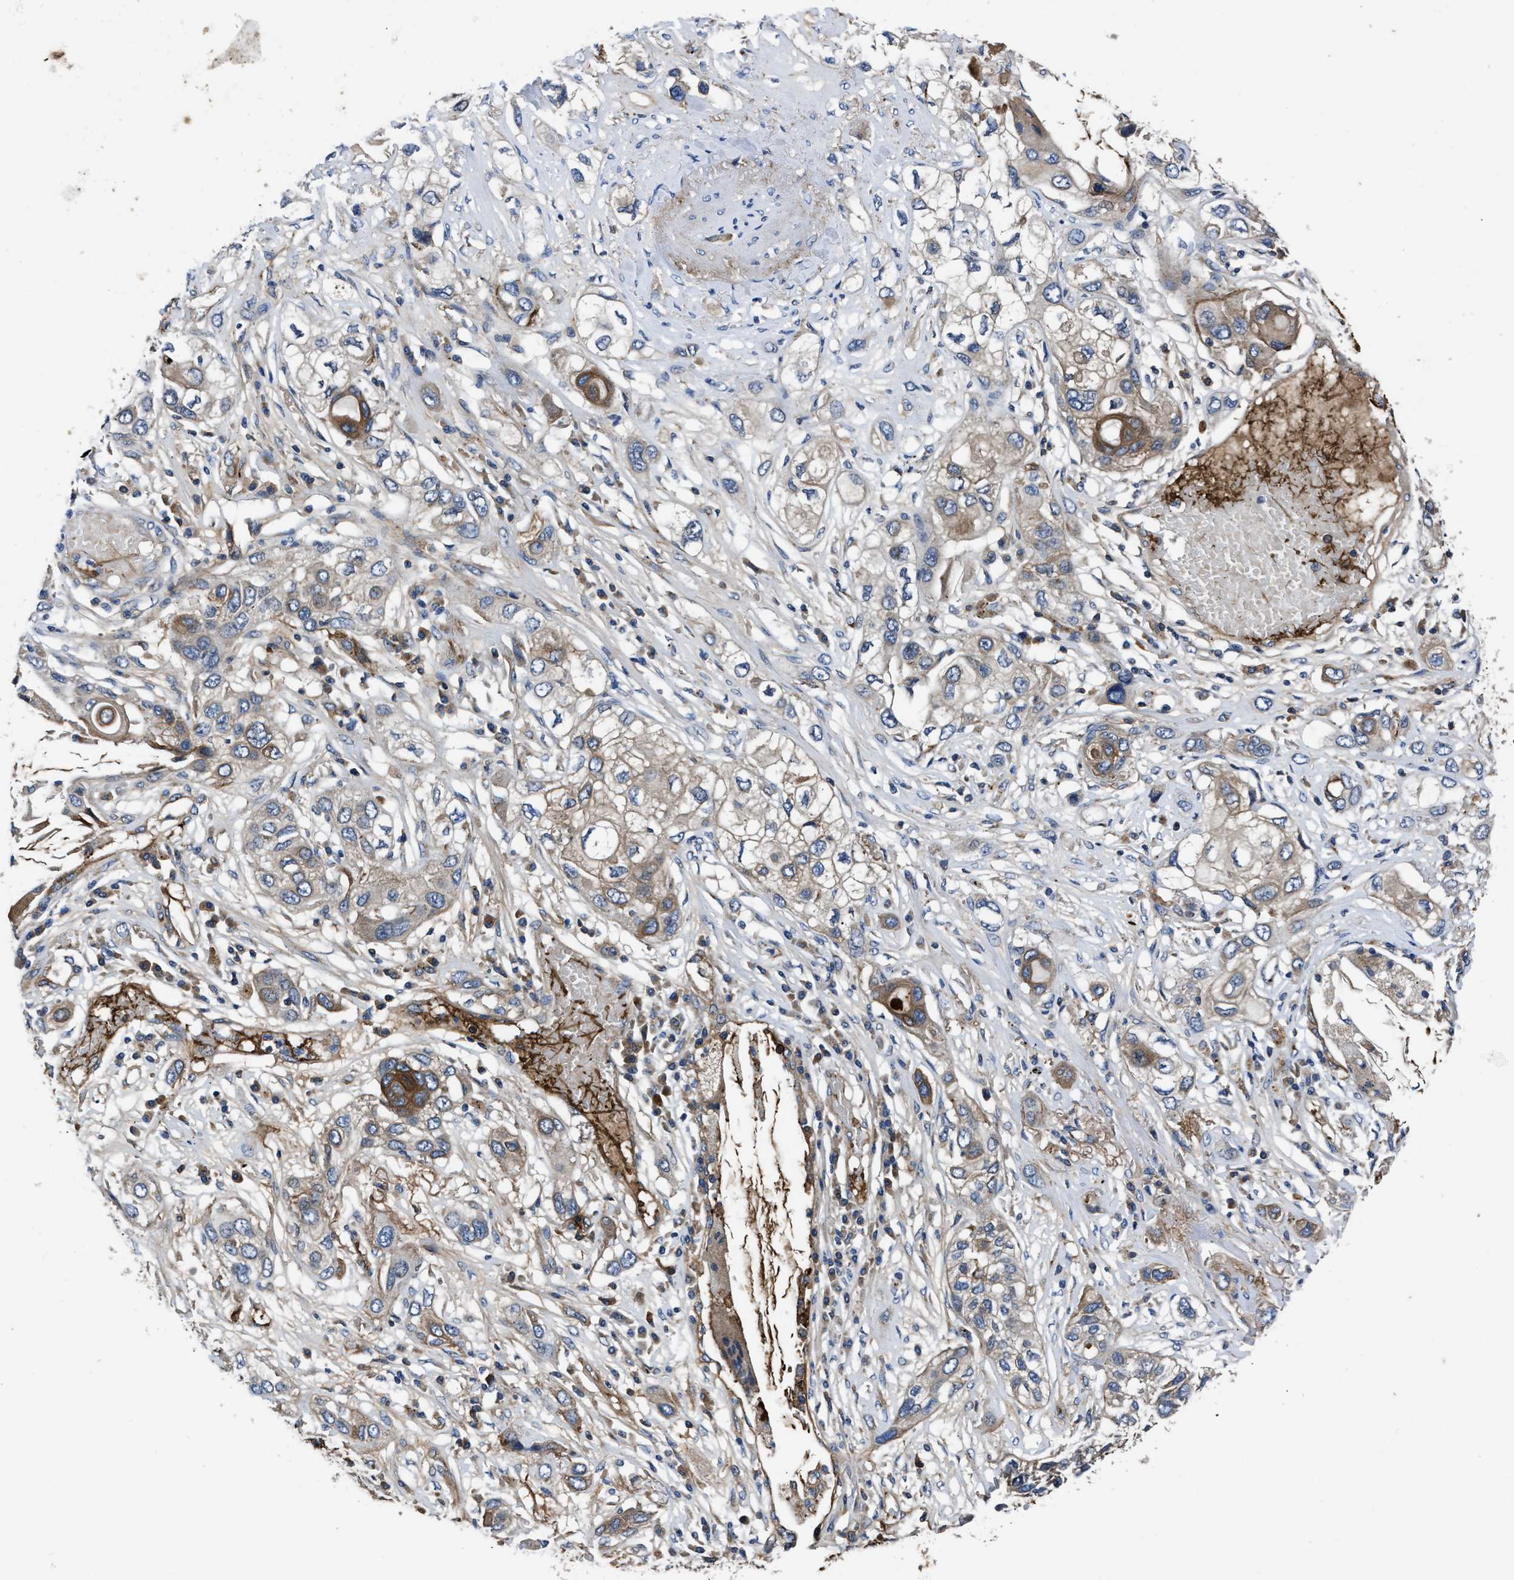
{"staining": {"intensity": "negative", "quantity": "none", "location": "none"}, "tissue": "lung cancer", "cell_type": "Tumor cells", "image_type": "cancer", "snomed": [{"axis": "morphology", "description": "Squamous cell carcinoma, NOS"}, {"axis": "topography", "description": "Lung"}], "caption": "An IHC micrograph of squamous cell carcinoma (lung) is shown. There is no staining in tumor cells of squamous cell carcinoma (lung).", "gene": "ERC1", "patient": {"sex": "male", "age": 71}}